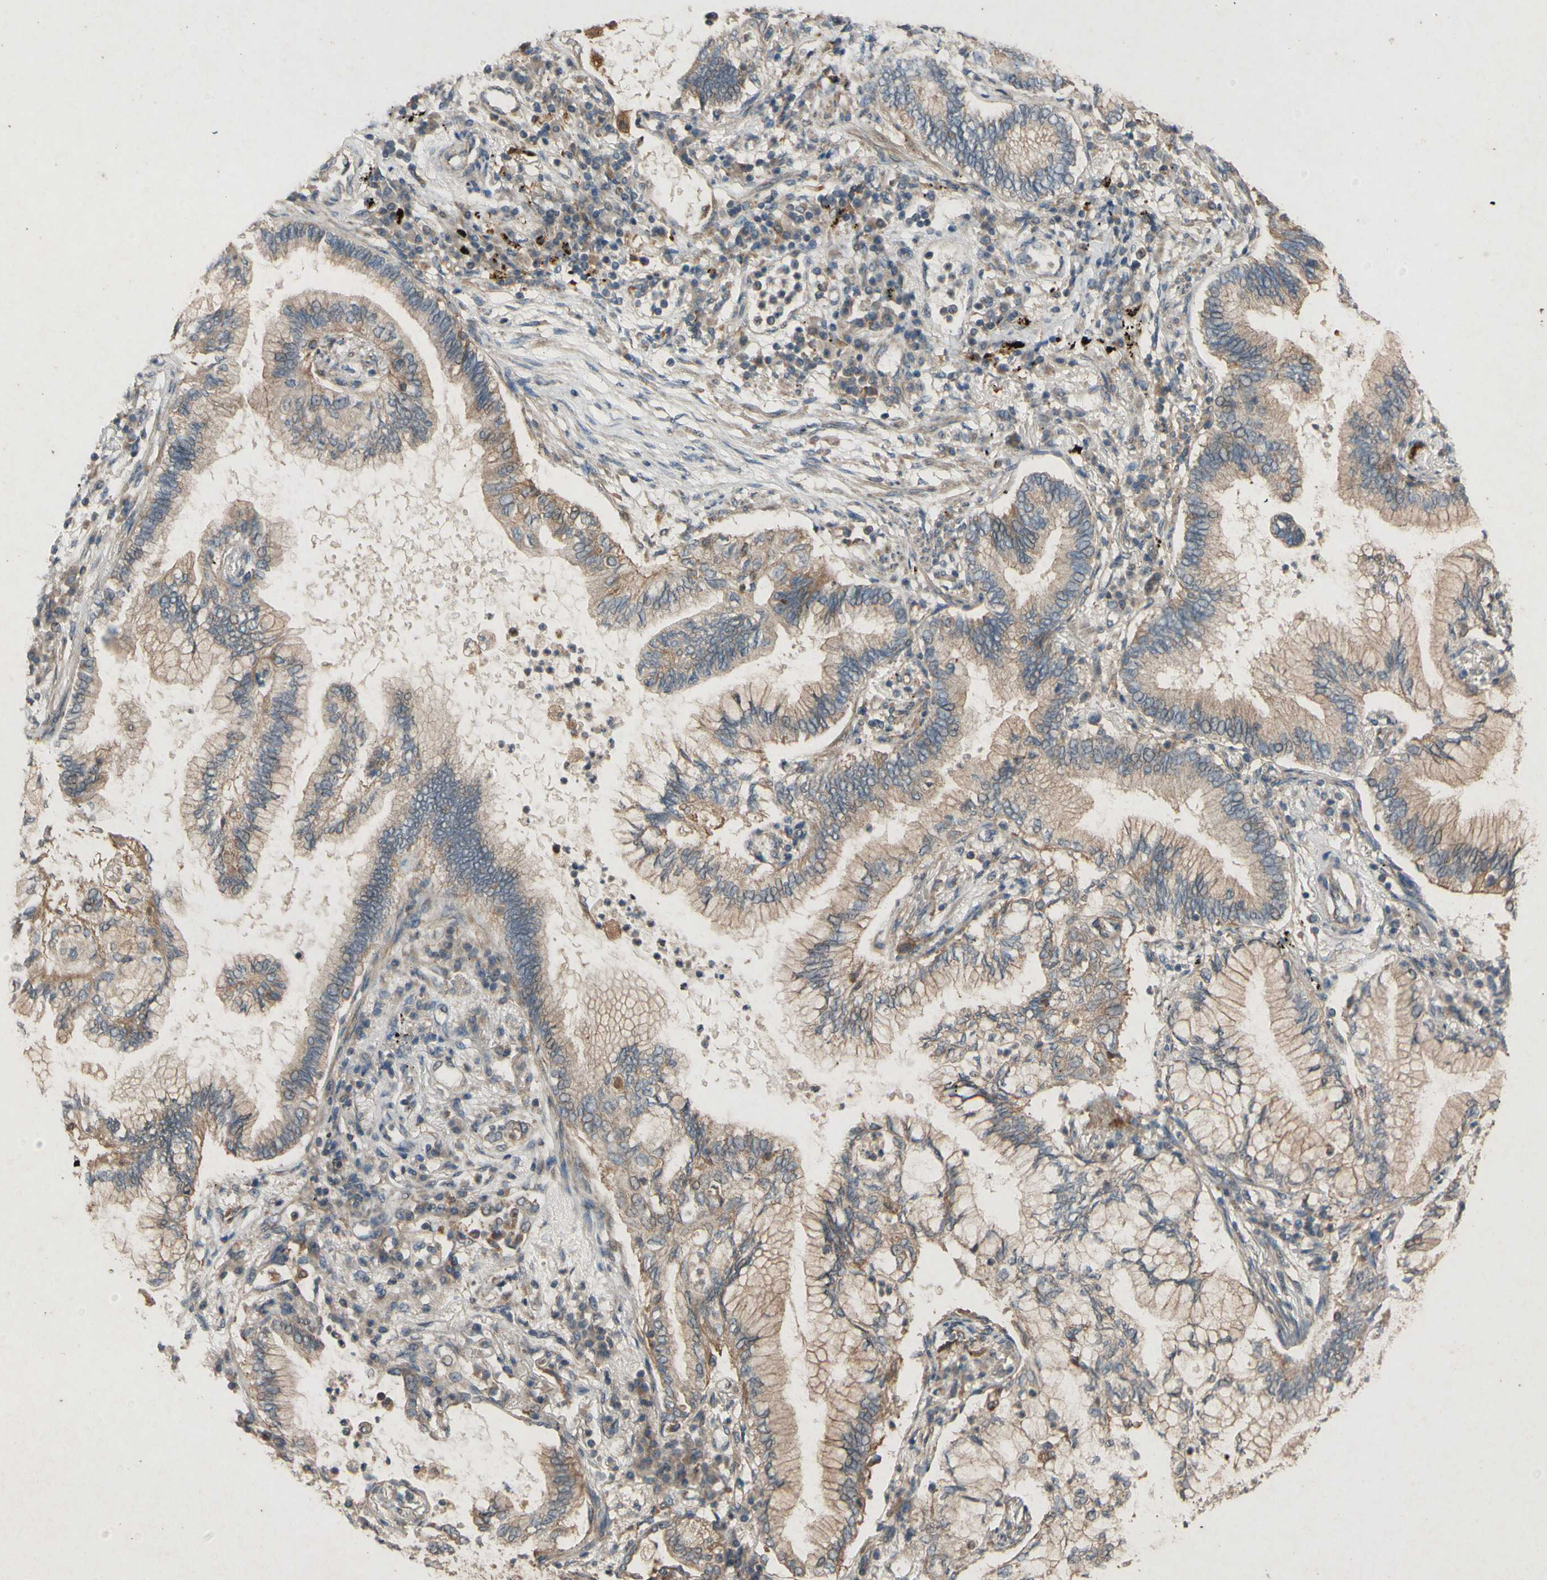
{"staining": {"intensity": "weak", "quantity": "25%-75%", "location": "cytoplasmic/membranous"}, "tissue": "lung cancer", "cell_type": "Tumor cells", "image_type": "cancer", "snomed": [{"axis": "morphology", "description": "Normal tissue, NOS"}, {"axis": "morphology", "description": "Adenocarcinoma, NOS"}, {"axis": "topography", "description": "Bronchus"}, {"axis": "topography", "description": "Lung"}], "caption": "There is low levels of weak cytoplasmic/membranous positivity in tumor cells of lung adenocarcinoma, as demonstrated by immunohistochemical staining (brown color).", "gene": "ATP6V1F", "patient": {"sex": "female", "age": 70}}